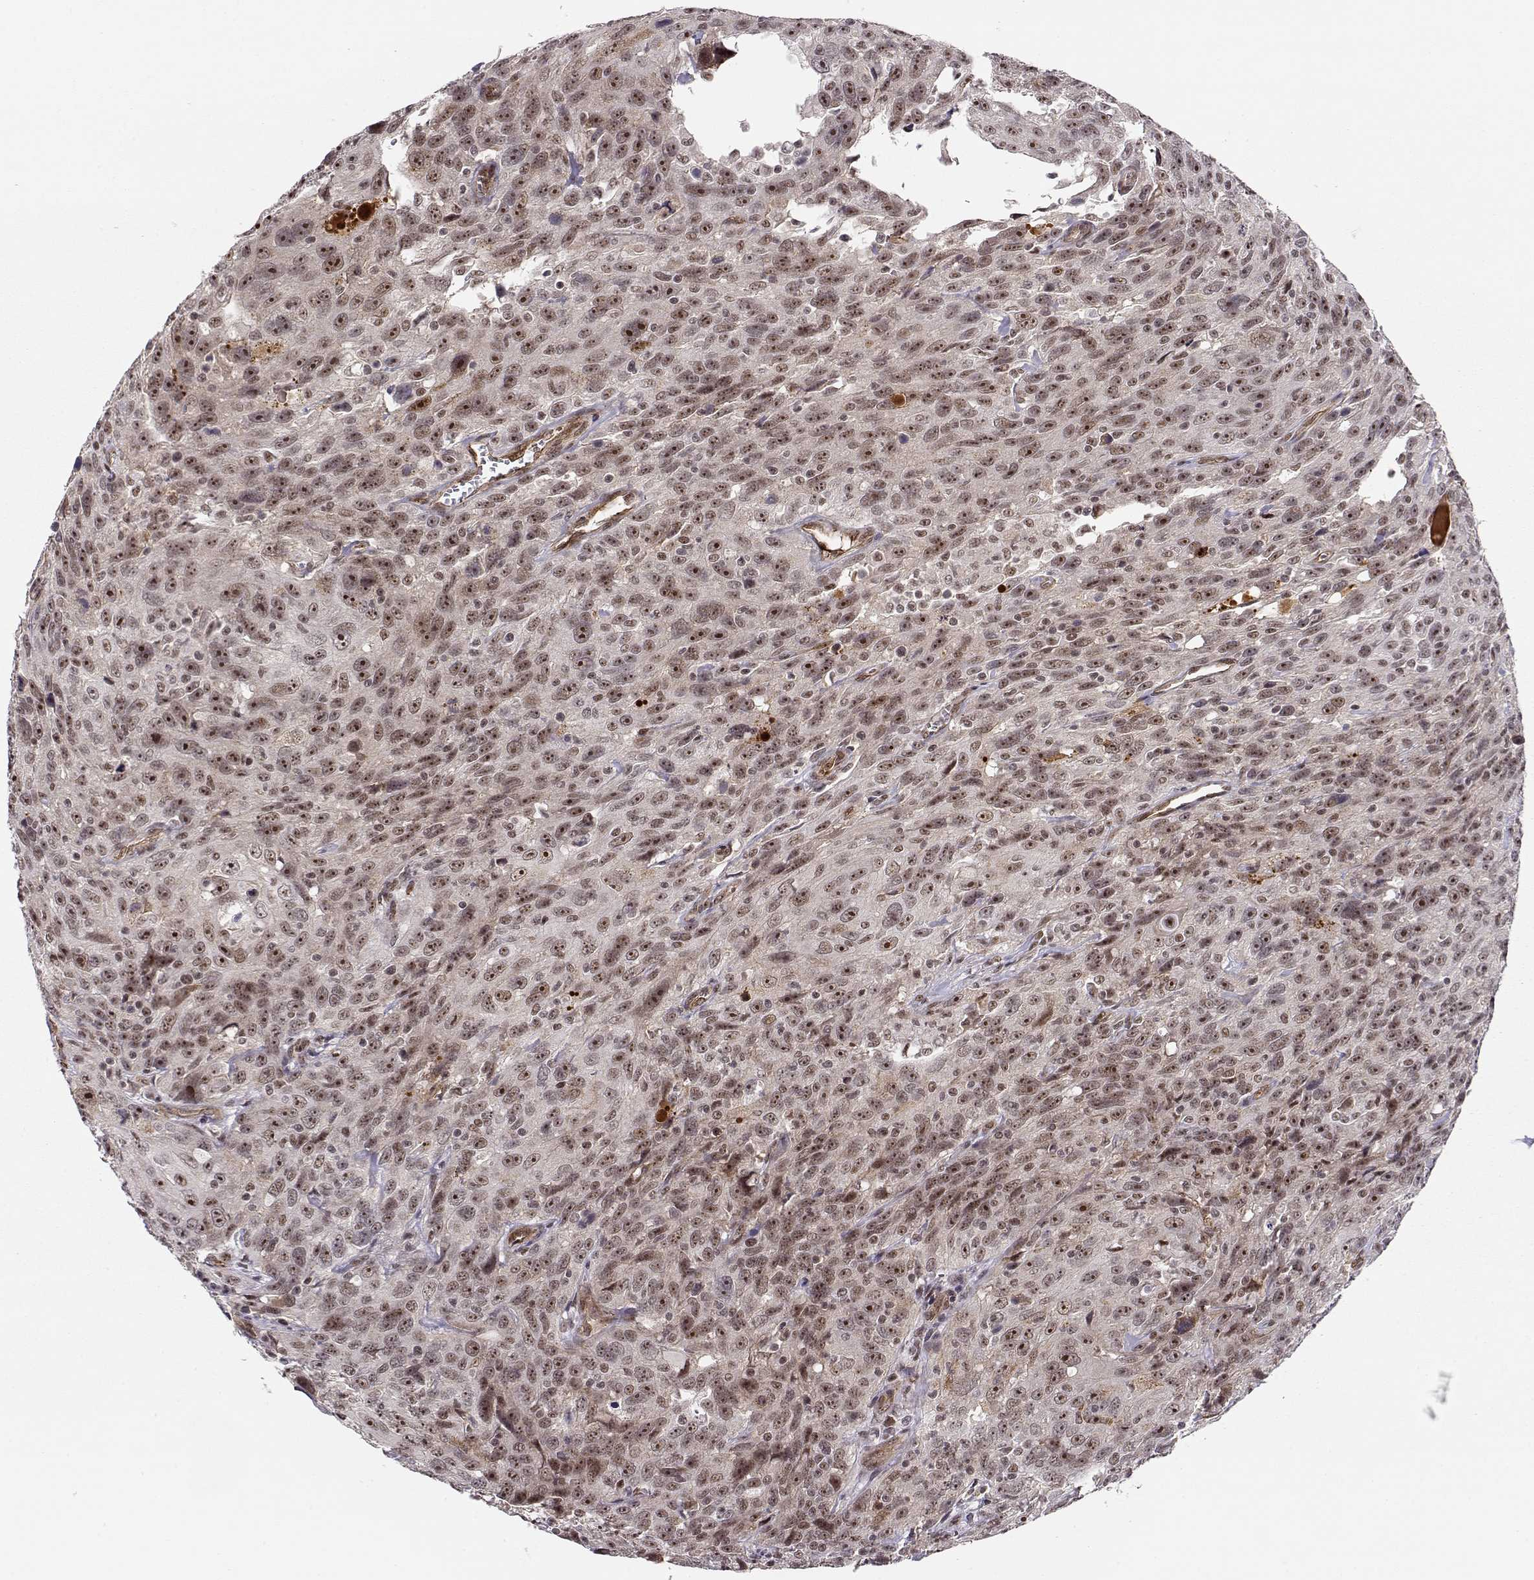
{"staining": {"intensity": "moderate", "quantity": "25%-75%", "location": "nuclear"}, "tissue": "urothelial cancer", "cell_type": "Tumor cells", "image_type": "cancer", "snomed": [{"axis": "morphology", "description": "Urothelial carcinoma, NOS"}, {"axis": "morphology", "description": "Urothelial carcinoma, High grade"}, {"axis": "topography", "description": "Urinary bladder"}], "caption": "Immunohistochemistry staining of urothelial cancer, which reveals medium levels of moderate nuclear expression in approximately 25%-75% of tumor cells indicating moderate nuclear protein positivity. The staining was performed using DAB (3,3'-diaminobenzidine) (brown) for protein detection and nuclei were counterstained in hematoxylin (blue).", "gene": "CIR1", "patient": {"sex": "female", "age": 73}}